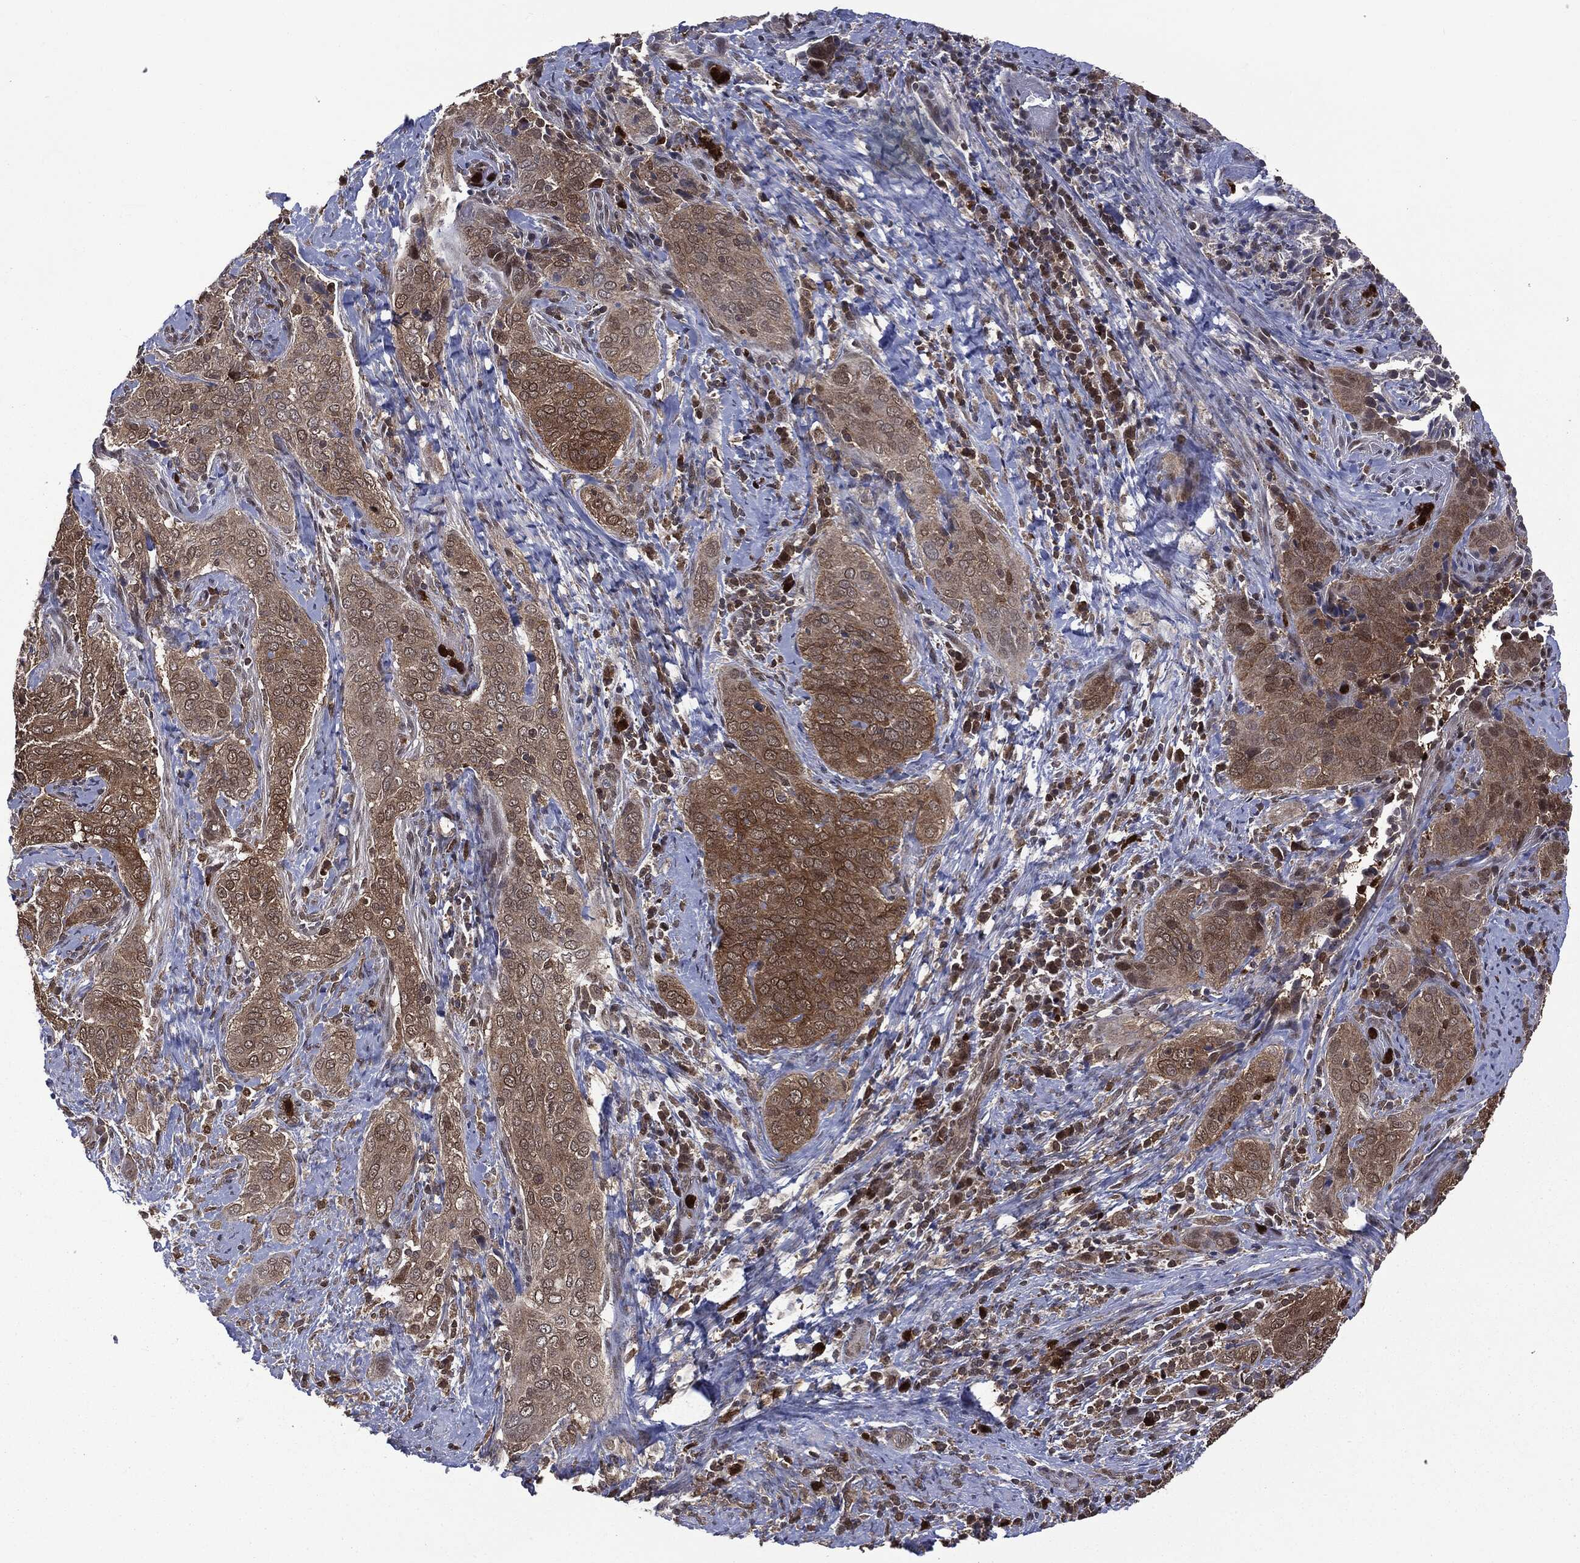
{"staining": {"intensity": "moderate", "quantity": ">75%", "location": "cytoplasmic/membranous"}, "tissue": "cervical cancer", "cell_type": "Tumor cells", "image_type": "cancer", "snomed": [{"axis": "morphology", "description": "Squamous cell carcinoma, NOS"}, {"axis": "topography", "description": "Cervix"}], "caption": "Immunohistochemistry (IHC) of cervical cancer reveals medium levels of moderate cytoplasmic/membranous staining in approximately >75% of tumor cells.", "gene": "GPI", "patient": {"sex": "female", "age": 38}}